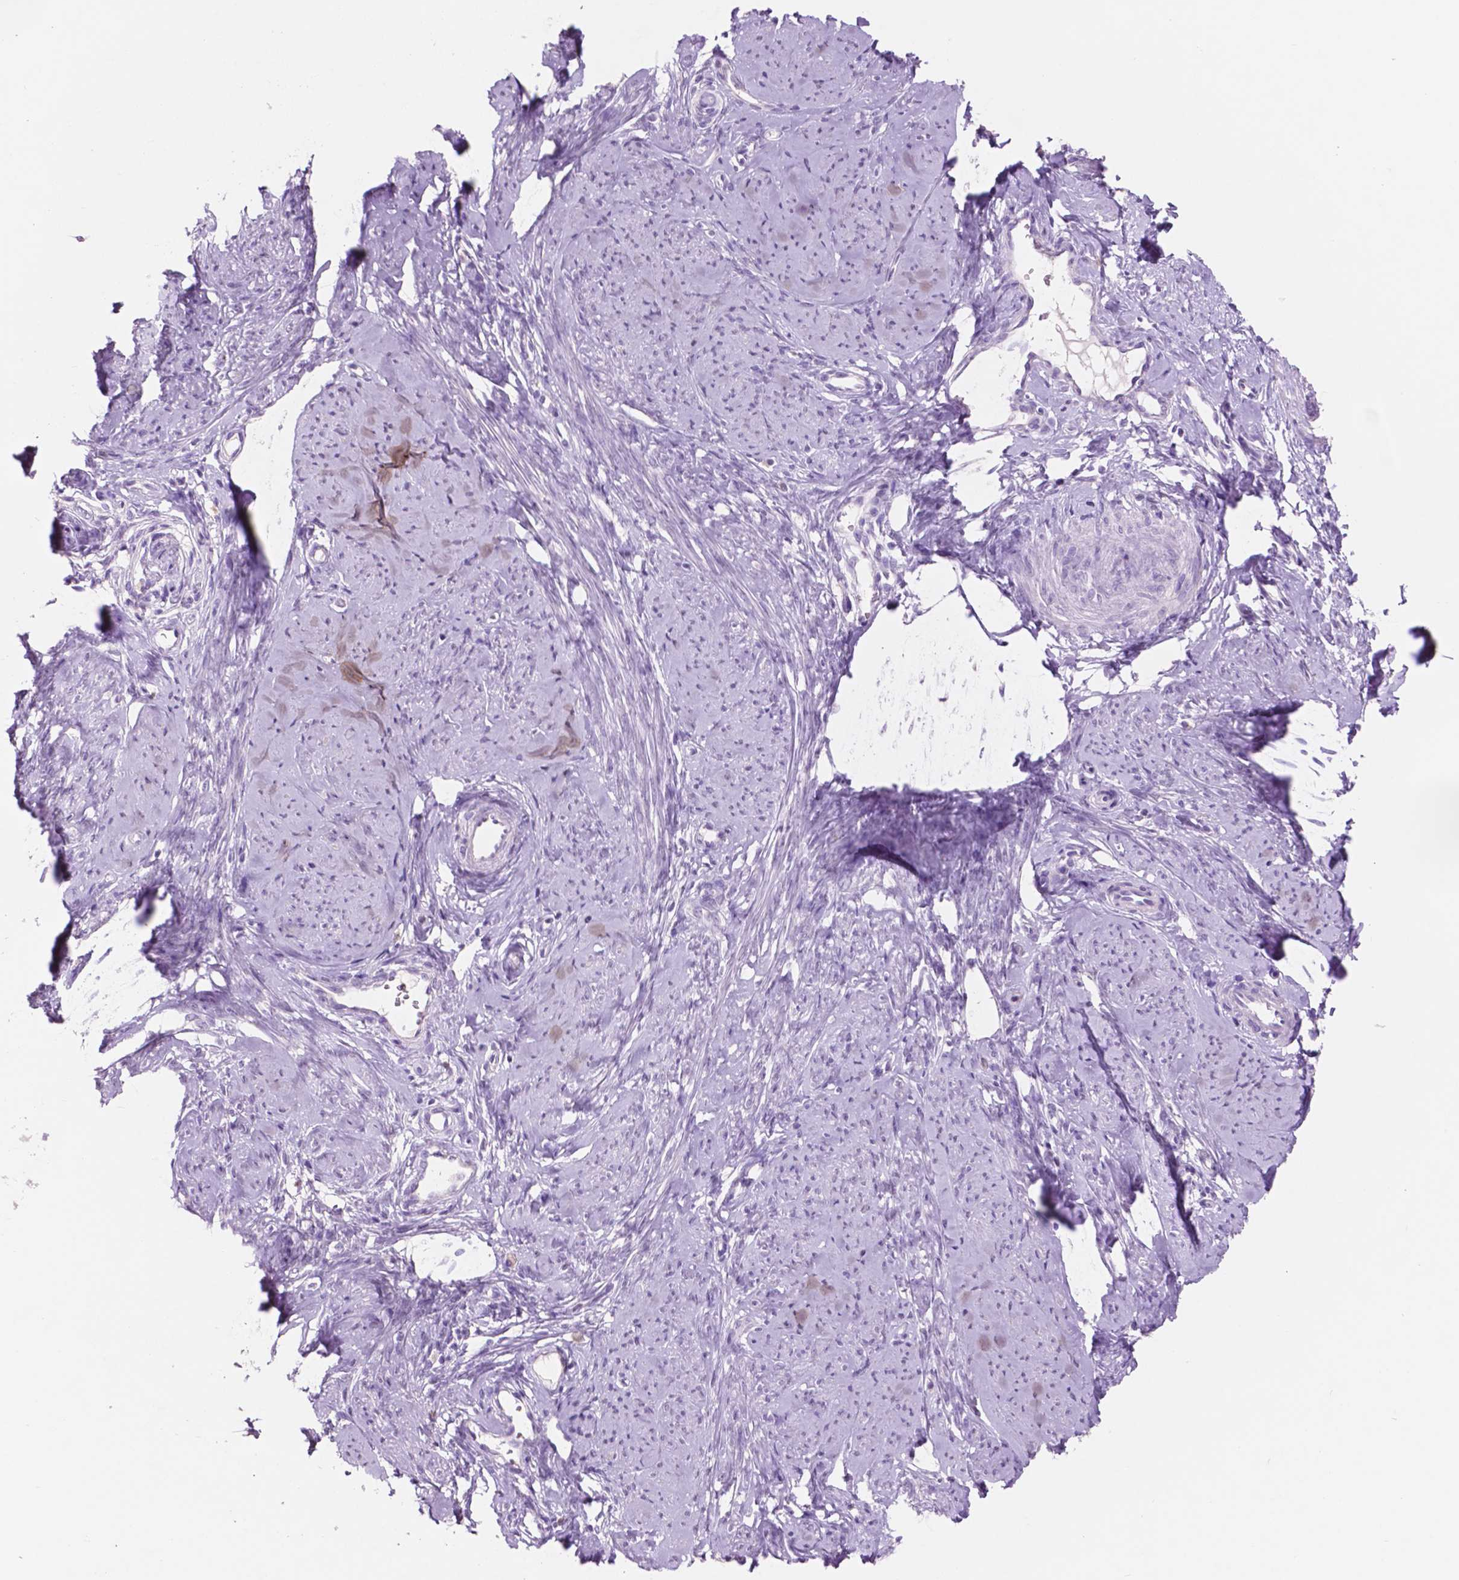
{"staining": {"intensity": "negative", "quantity": "none", "location": "none"}, "tissue": "smooth muscle", "cell_type": "Smooth muscle cells", "image_type": "normal", "snomed": [{"axis": "morphology", "description": "Normal tissue, NOS"}, {"axis": "topography", "description": "Smooth muscle"}], "caption": "Immunohistochemical staining of unremarkable smooth muscle reveals no significant staining in smooth muscle cells.", "gene": "IDO1", "patient": {"sex": "female", "age": 48}}